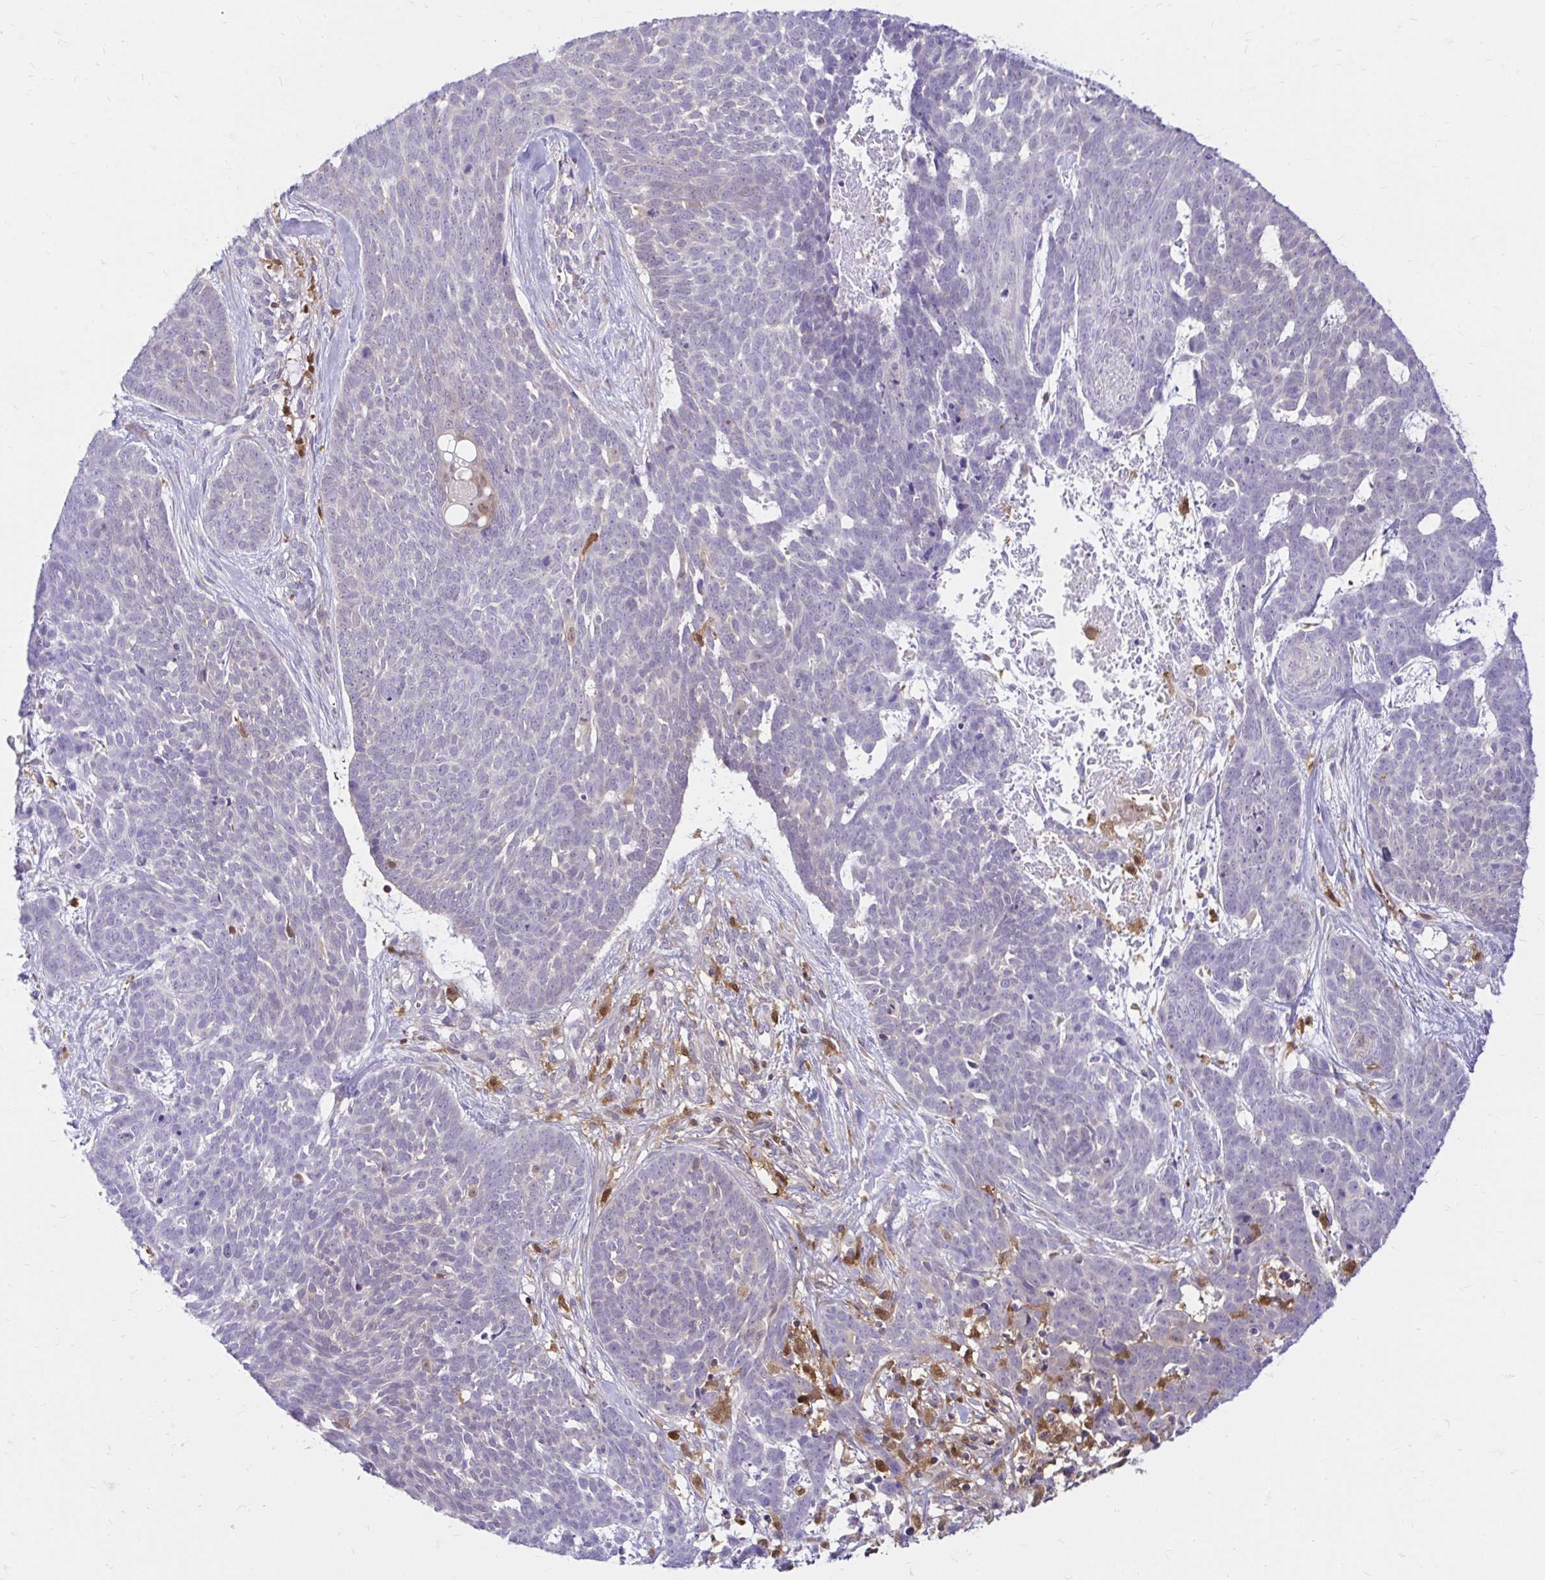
{"staining": {"intensity": "negative", "quantity": "none", "location": "none"}, "tissue": "skin cancer", "cell_type": "Tumor cells", "image_type": "cancer", "snomed": [{"axis": "morphology", "description": "Basal cell carcinoma"}, {"axis": "topography", "description": "Skin"}], "caption": "Immunohistochemistry (IHC) micrograph of skin cancer (basal cell carcinoma) stained for a protein (brown), which exhibits no expression in tumor cells.", "gene": "PYCARD", "patient": {"sex": "female", "age": 78}}